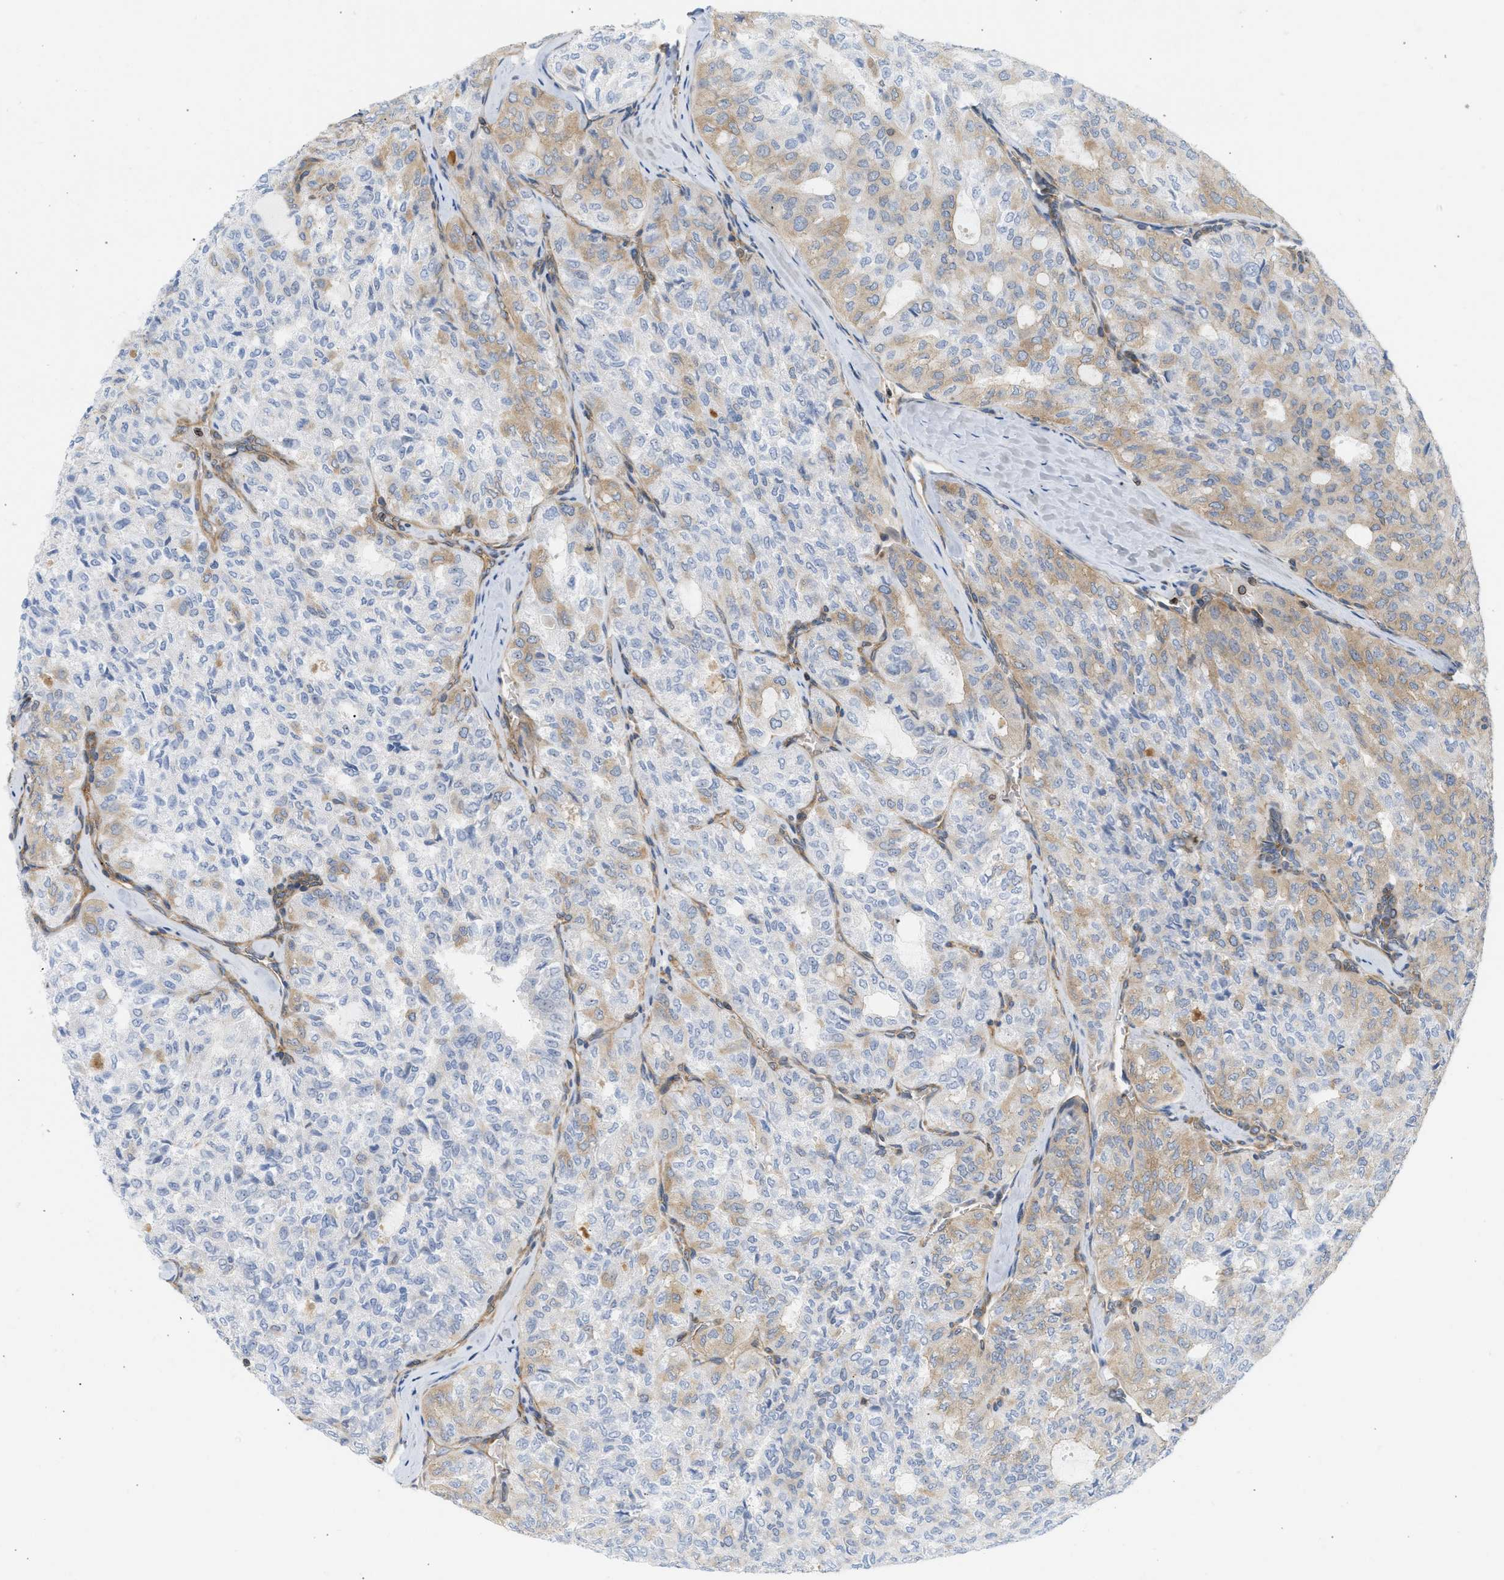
{"staining": {"intensity": "moderate", "quantity": "25%-75%", "location": "cytoplasmic/membranous"}, "tissue": "thyroid cancer", "cell_type": "Tumor cells", "image_type": "cancer", "snomed": [{"axis": "morphology", "description": "Follicular adenoma carcinoma, NOS"}, {"axis": "topography", "description": "Thyroid gland"}], "caption": "Protein positivity by immunohistochemistry displays moderate cytoplasmic/membranous staining in approximately 25%-75% of tumor cells in follicular adenoma carcinoma (thyroid). The protein is stained brown, and the nuclei are stained in blue (DAB IHC with brightfield microscopy, high magnification).", "gene": "STRN", "patient": {"sex": "male", "age": 75}}